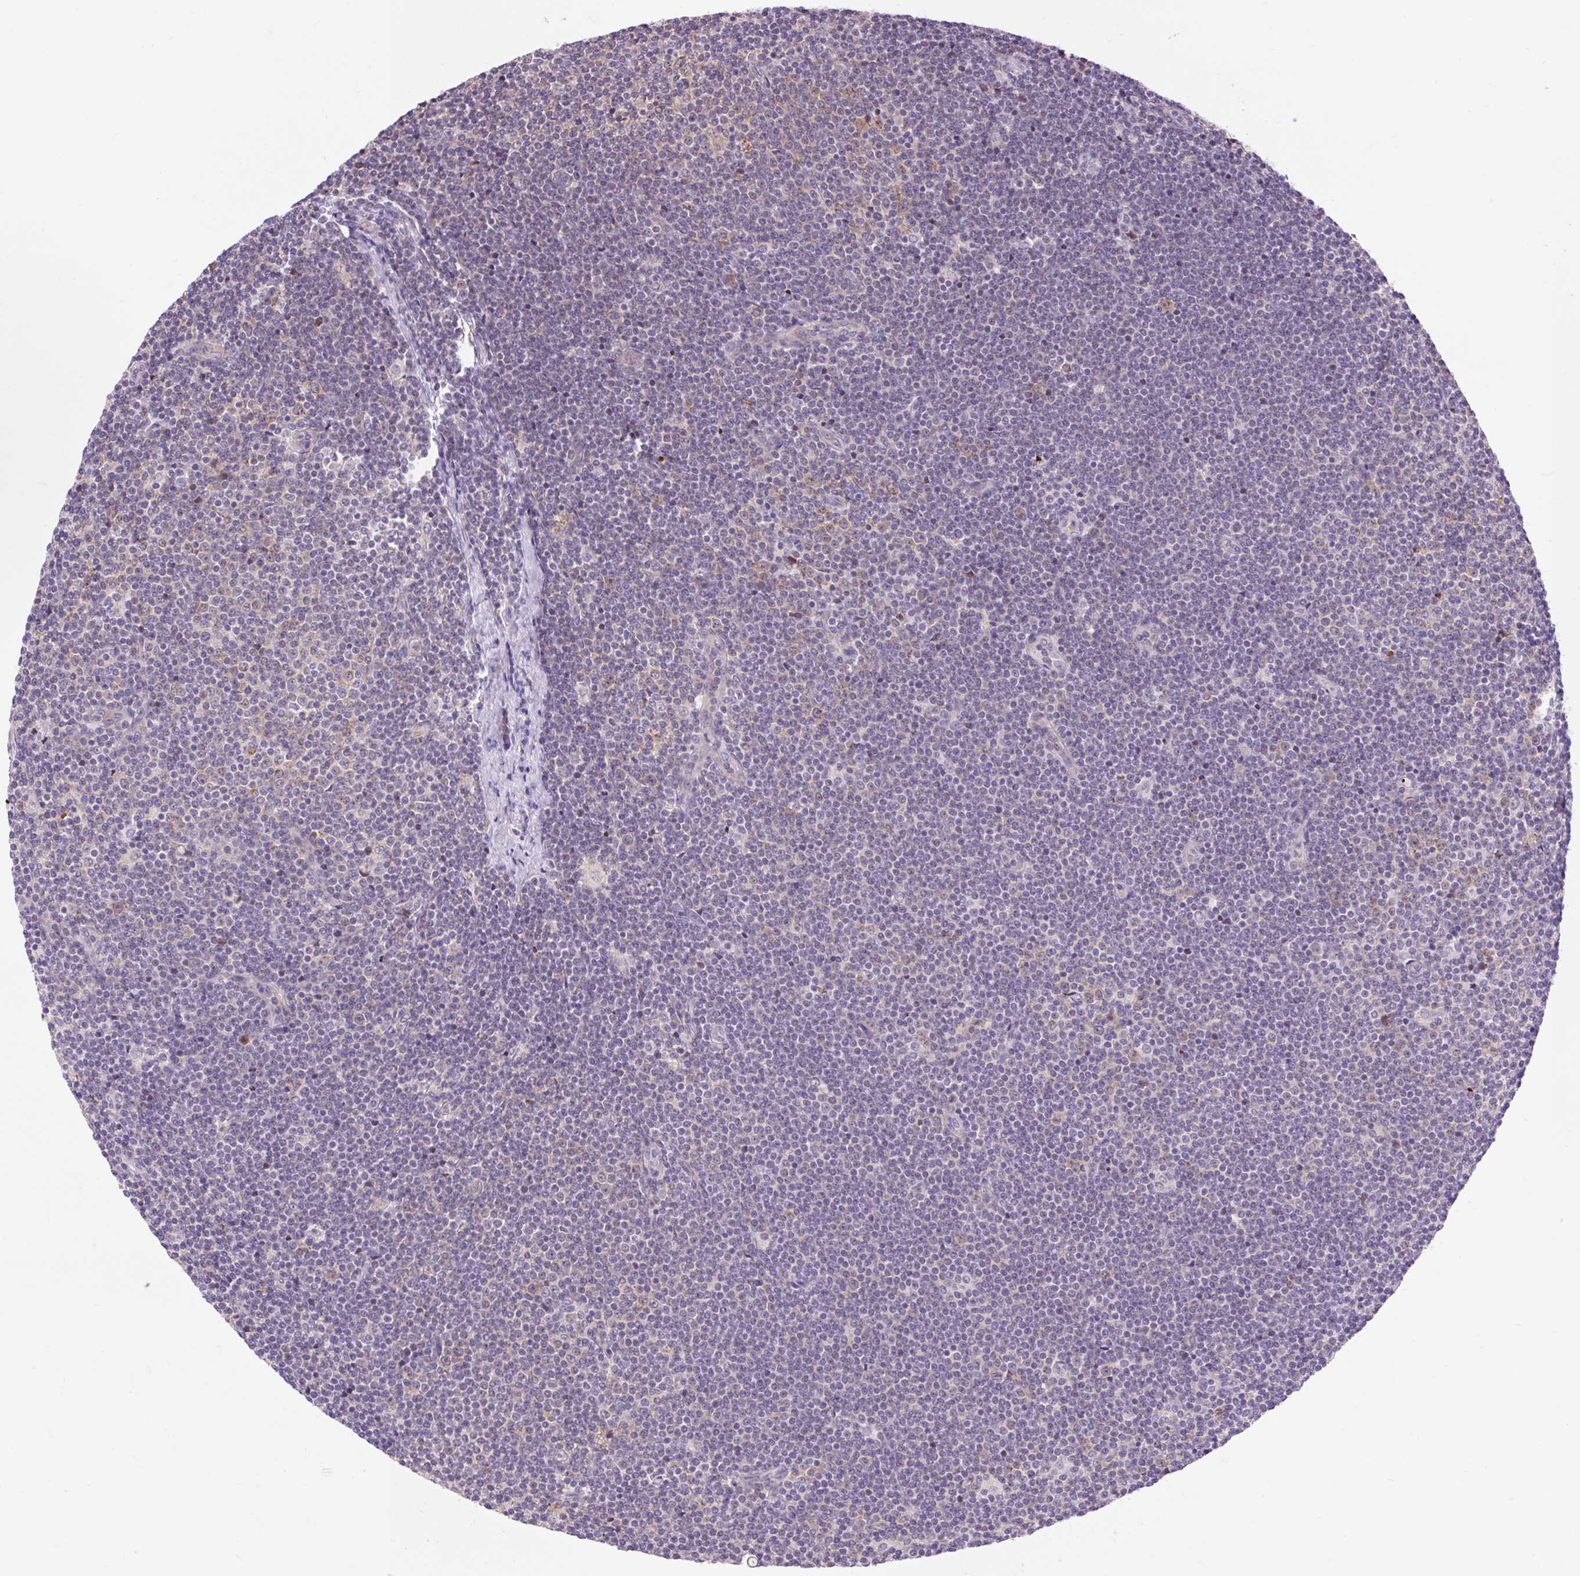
{"staining": {"intensity": "weak", "quantity": "<25%", "location": "cytoplasmic/membranous"}, "tissue": "lymphoma", "cell_type": "Tumor cells", "image_type": "cancer", "snomed": [{"axis": "morphology", "description": "Malignant lymphoma, non-Hodgkin's type, Low grade"}, {"axis": "topography", "description": "Lymph node"}], "caption": "A high-resolution histopathology image shows immunohistochemistry staining of lymphoma, which reveals no significant expression in tumor cells. The staining is performed using DAB (3,3'-diaminobenzidine) brown chromogen with nuclei counter-stained in using hematoxylin.", "gene": "GPR45", "patient": {"sex": "male", "age": 48}}